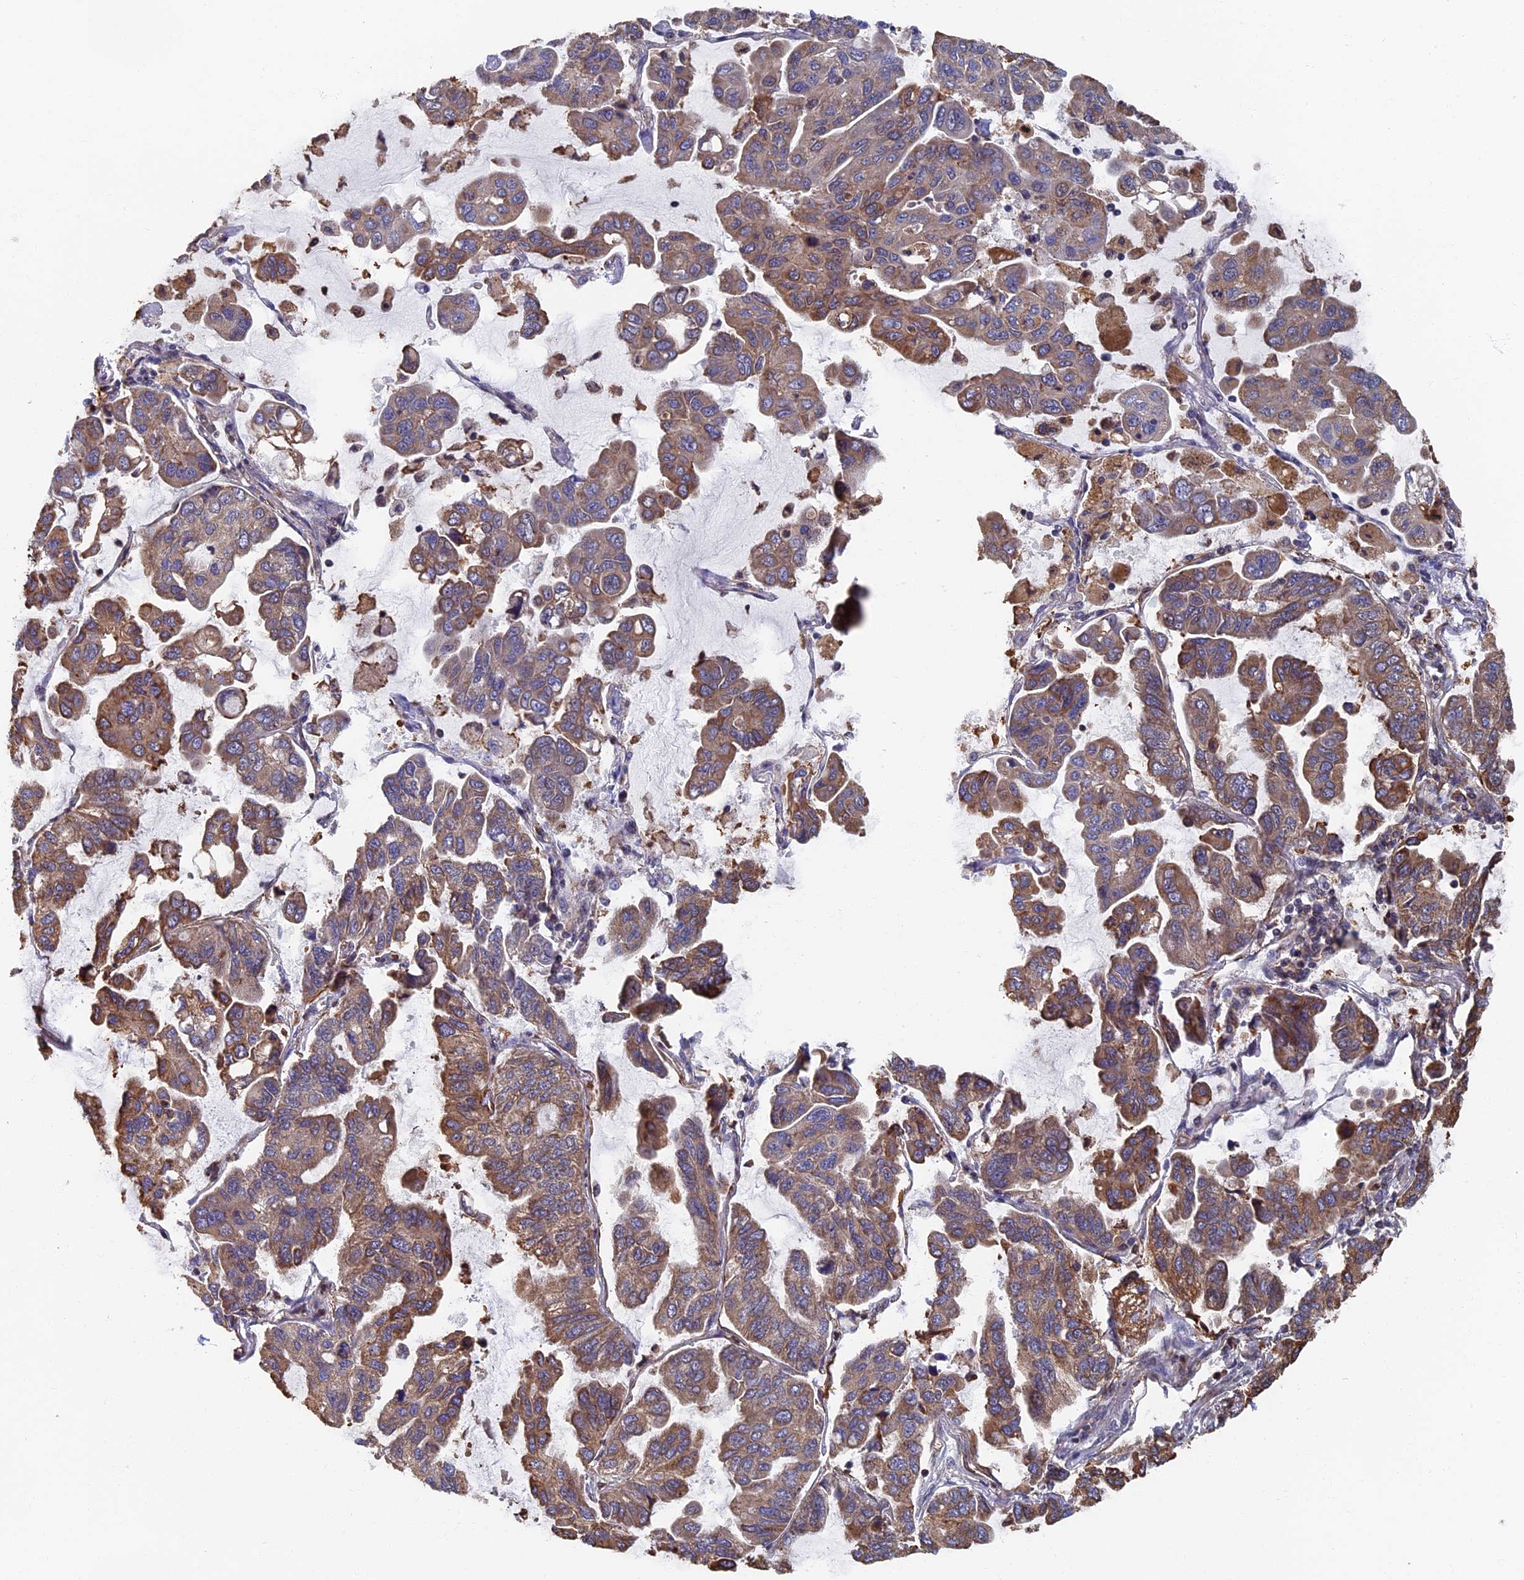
{"staining": {"intensity": "moderate", "quantity": "<25%", "location": "cytoplasmic/membranous"}, "tissue": "lung cancer", "cell_type": "Tumor cells", "image_type": "cancer", "snomed": [{"axis": "morphology", "description": "Adenocarcinoma, NOS"}, {"axis": "topography", "description": "Lung"}], "caption": "This micrograph demonstrates immunohistochemistry staining of human lung cancer, with low moderate cytoplasmic/membranous positivity in about <25% of tumor cells.", "gene": "CTDP1", "patient": {"sex": "male", "age": 64}}